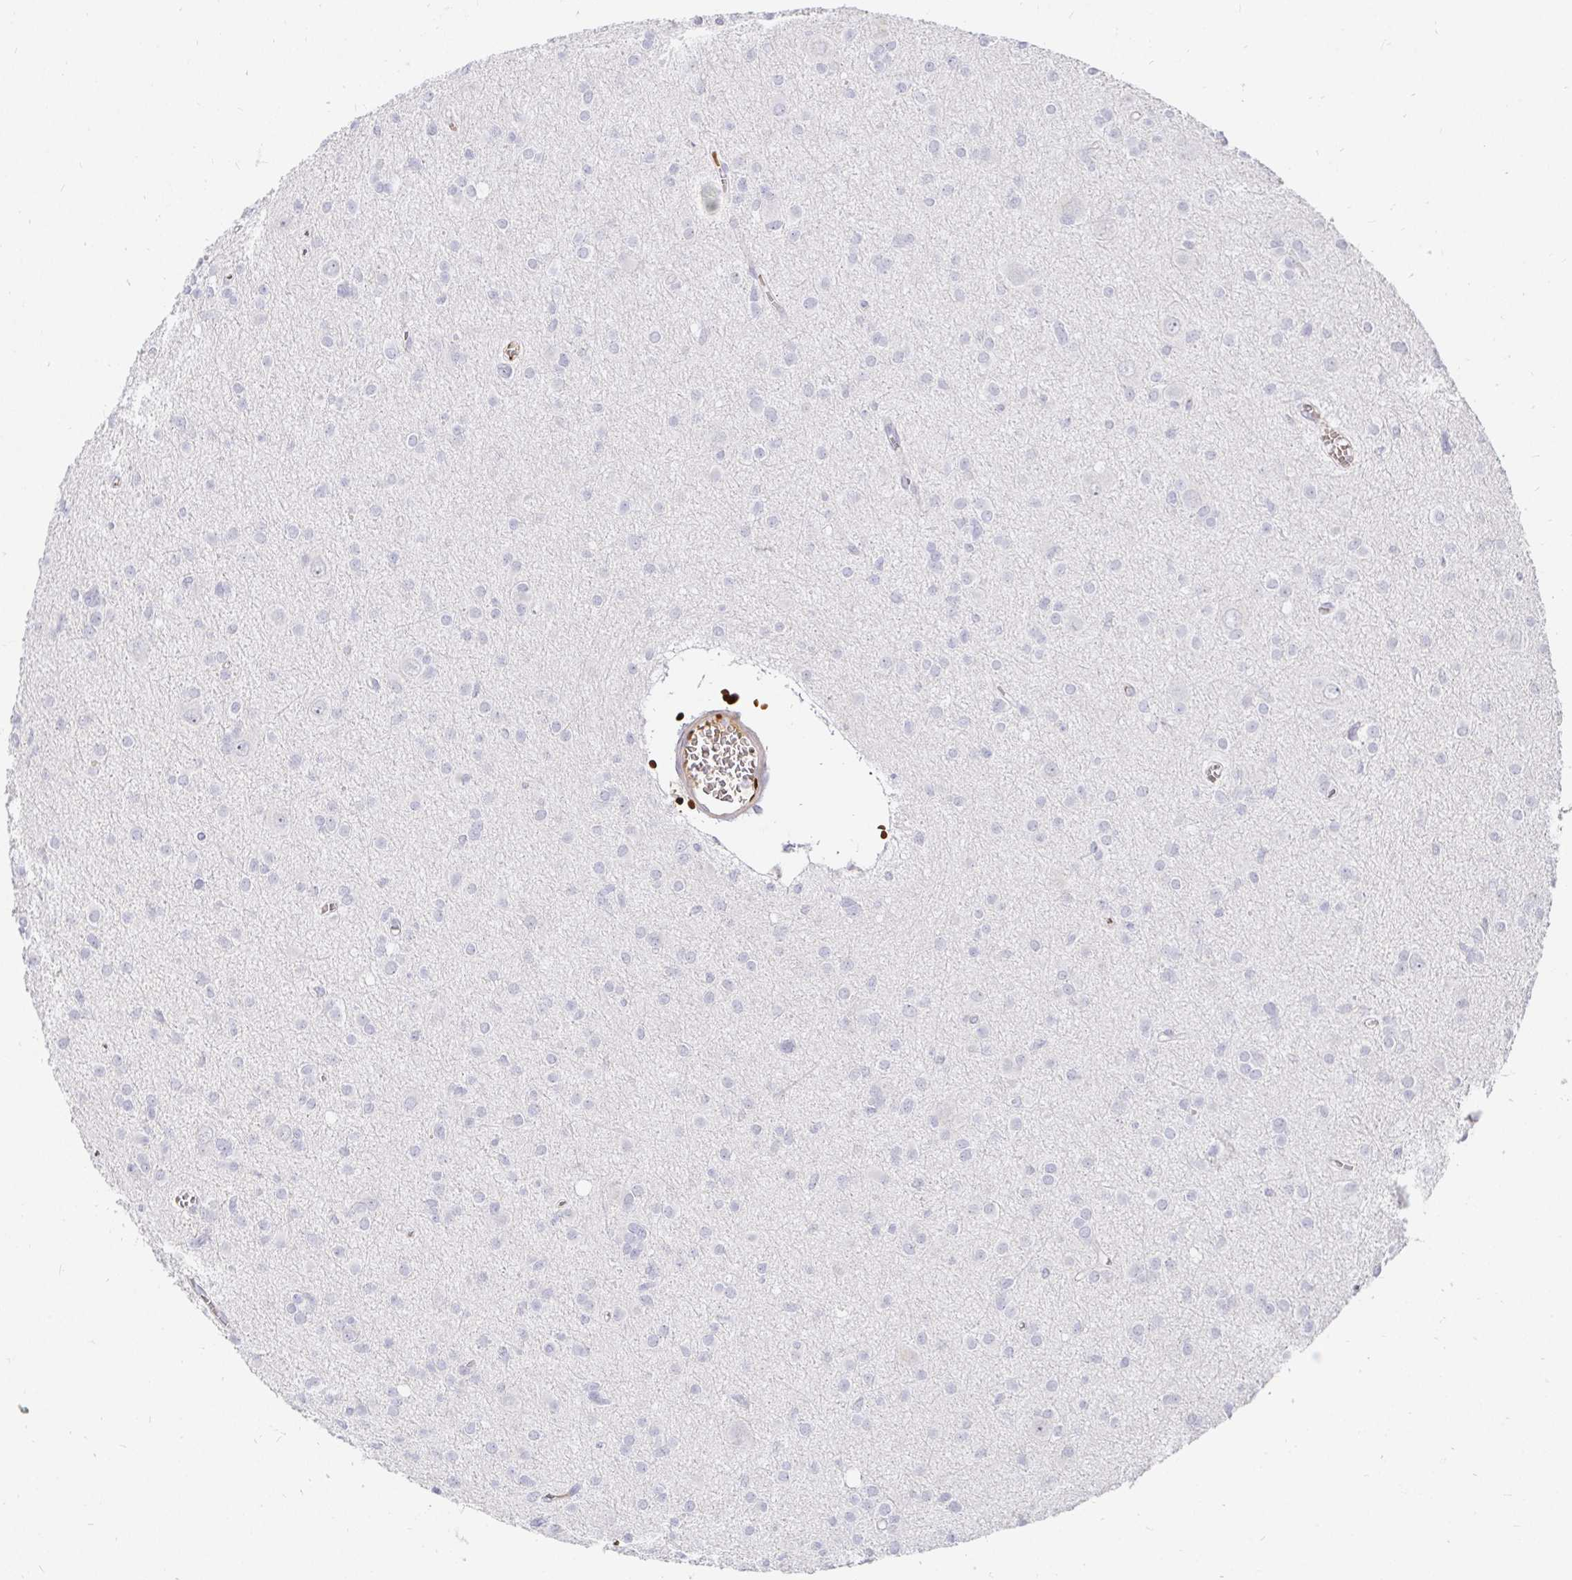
{"staining": {"intensity": "negative", "quantity": "none", "location": "none"}, "tissue": "glioma", "cell_type": "Tumor cells", "image_type": "cancer", "snomed": [{"axis": "morphology", "description": "Glioma, malignant, High grade"}, {"axis": "topography", "description": "Brain"}], "caption": "Malignant glioma (high-grade) was stained to show a protein in brown. There is no significant positivity in tumor cells.", "gene": "FGF21", "patient": {"sex": "male", "age": 23}}